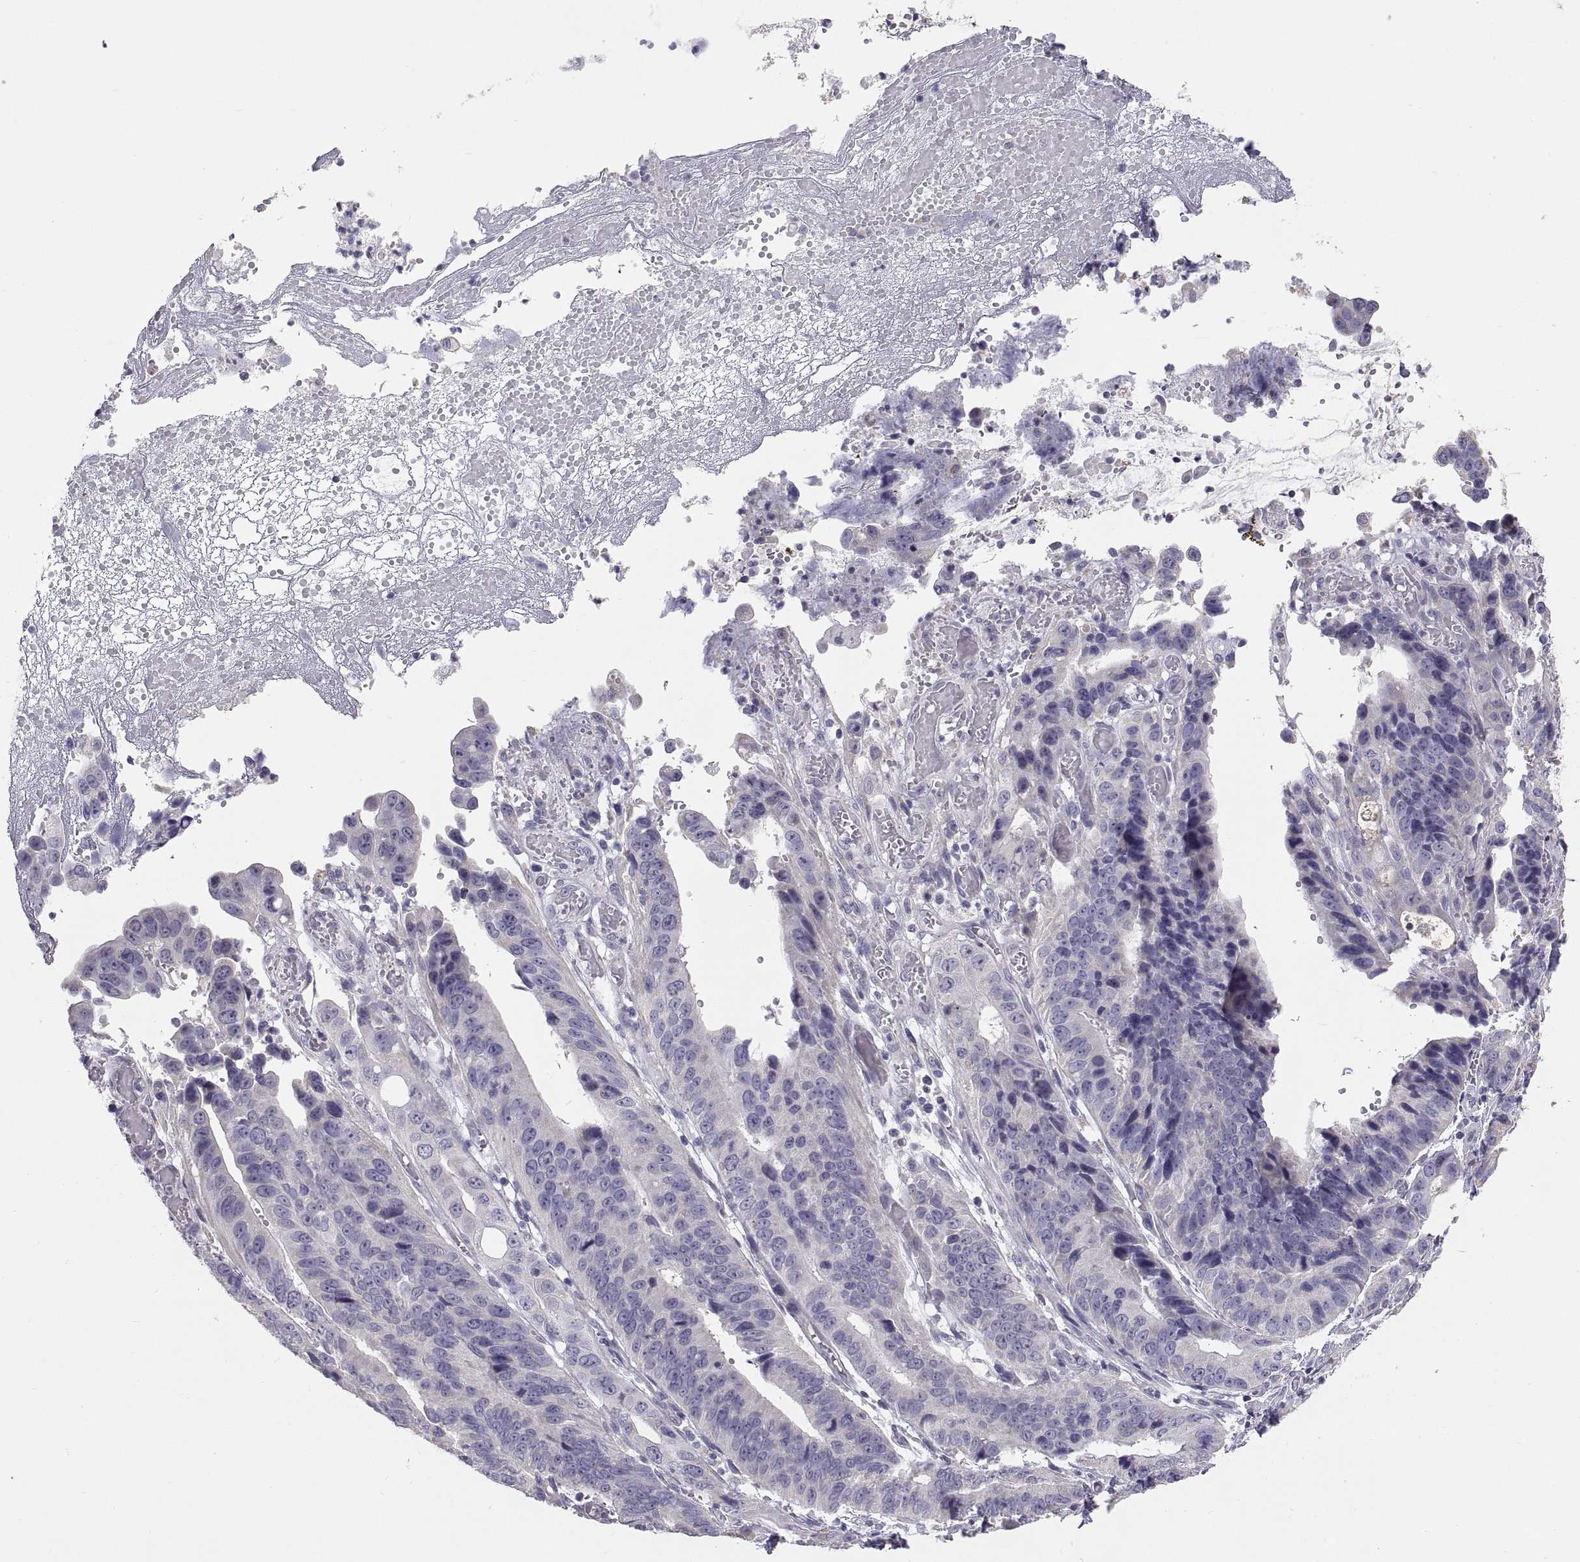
{"staining": {"intensity": "negative", "quantity": "none", "location": "none"}, "tissue": "stomach cancer", "cell_type": "Tumor cells", "image_type": "cancer", "snomed": [{"axis": "morphology", "description": "Adenocarcinoma, NOS"}, {"axis": "topography", "description": "Stomach"}], "caption": "This image is of stomach cancer stained with immunohistochemistry (IHC) to label a protein in brown with the nuclei are counter-stained blue. There is no staining in tumor cells. (IHC, brightfield microscopy, high magnification).", "gene": "TNNC1", "patient": {"sex": "male", "age": 84}}